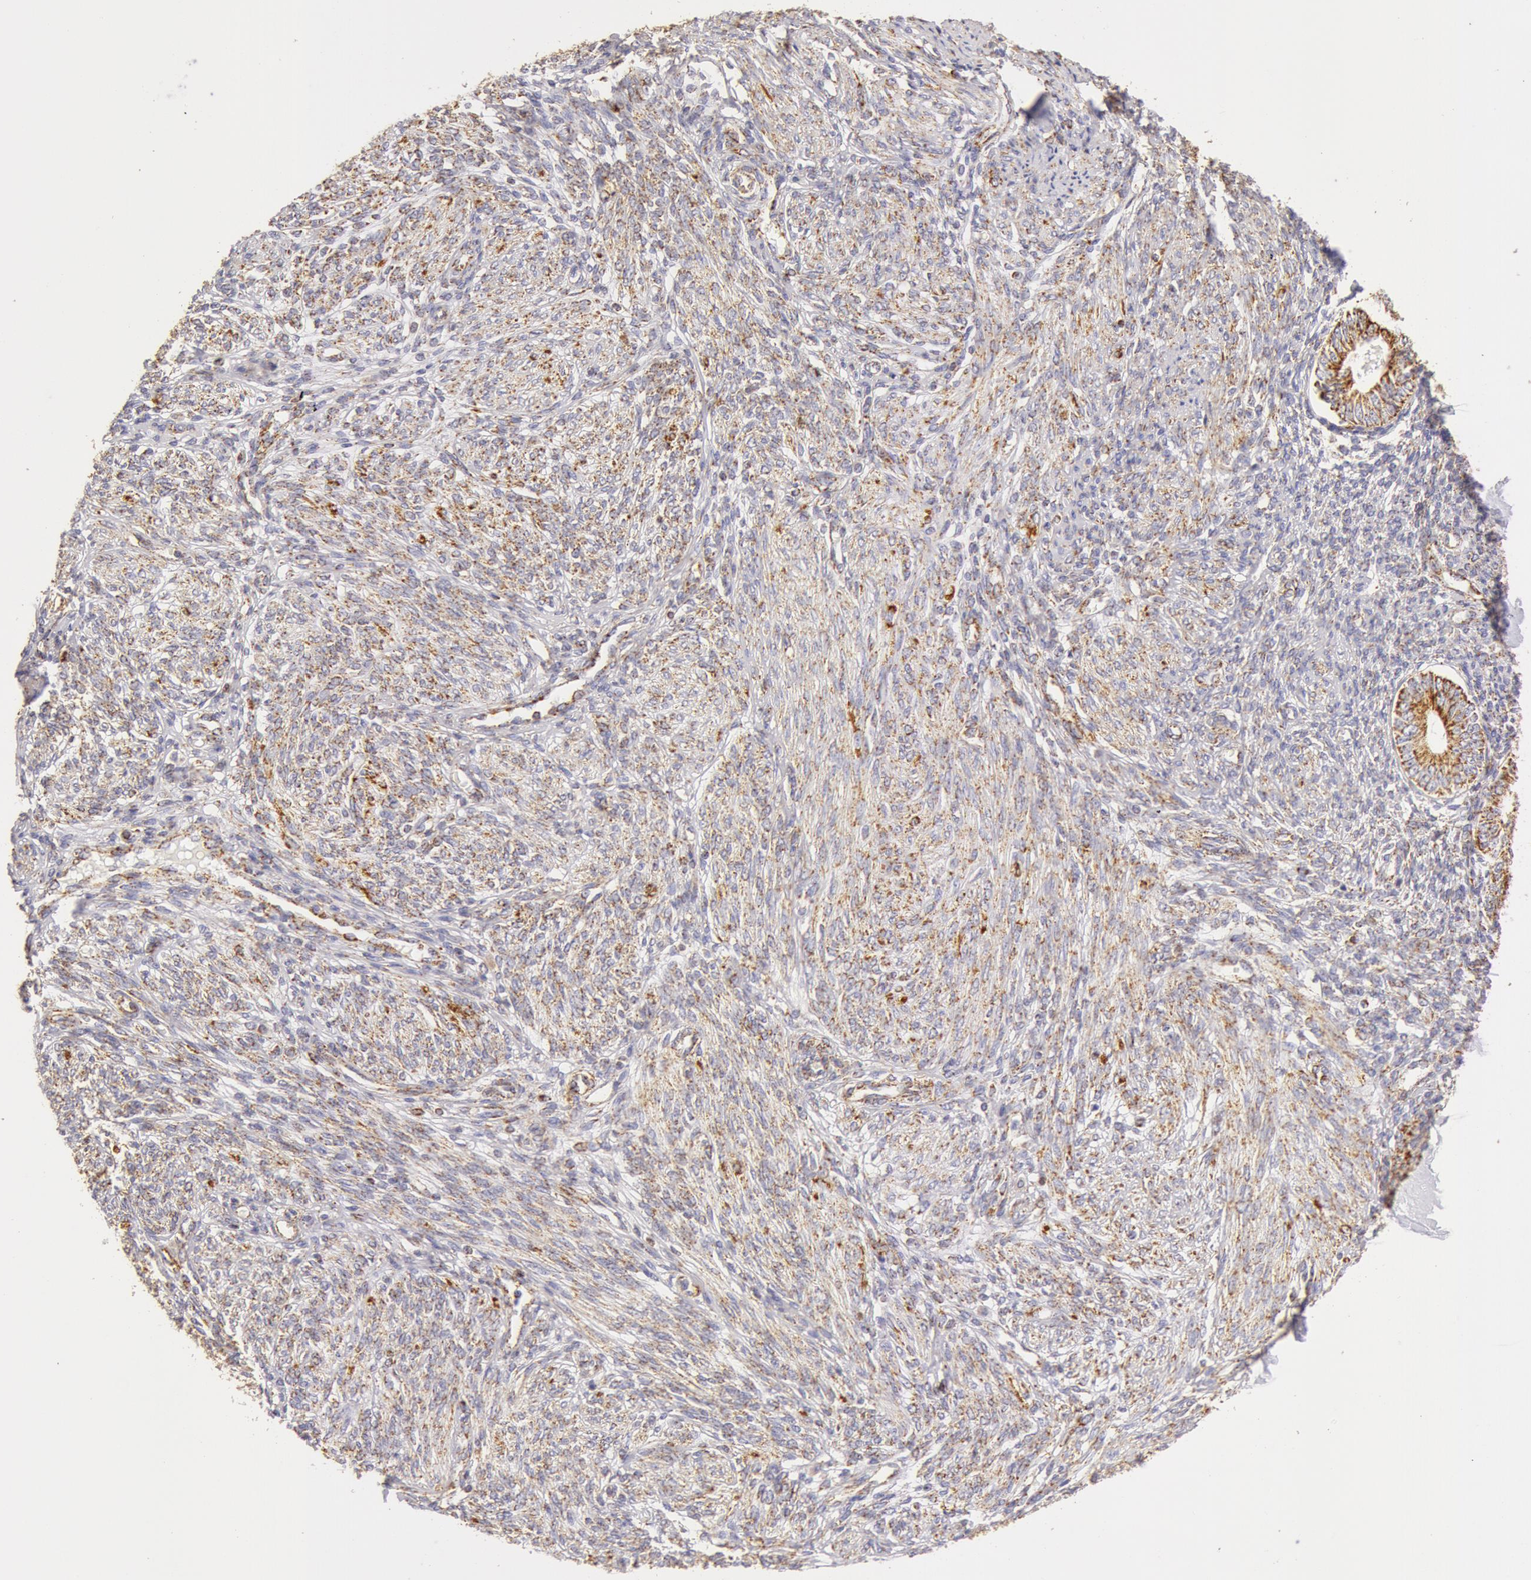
{"staining": {"intensity": "weak", "quantity": "25%-75%", "location": "cytoplasmic/membranous"}, "tissue": "endometrium", "cell_type": "Cells in endometrial stroma", "image_type": "normal", "snomed": [{"axis": "morphology", "description": "Normal tissue, NOS"}, {"axis": "topography", "description": "Endometrium"}], "caption": "IHC (DAB (3,3'-diaminobenzidine)) staining of benign human endometrium shows weak cytoplasmic/membranous protein positivity in about 25%-75% of cells in endometrial stroma.", "gene": "ATP5F1B", "patient": {"sex": "female", "age": 82}}